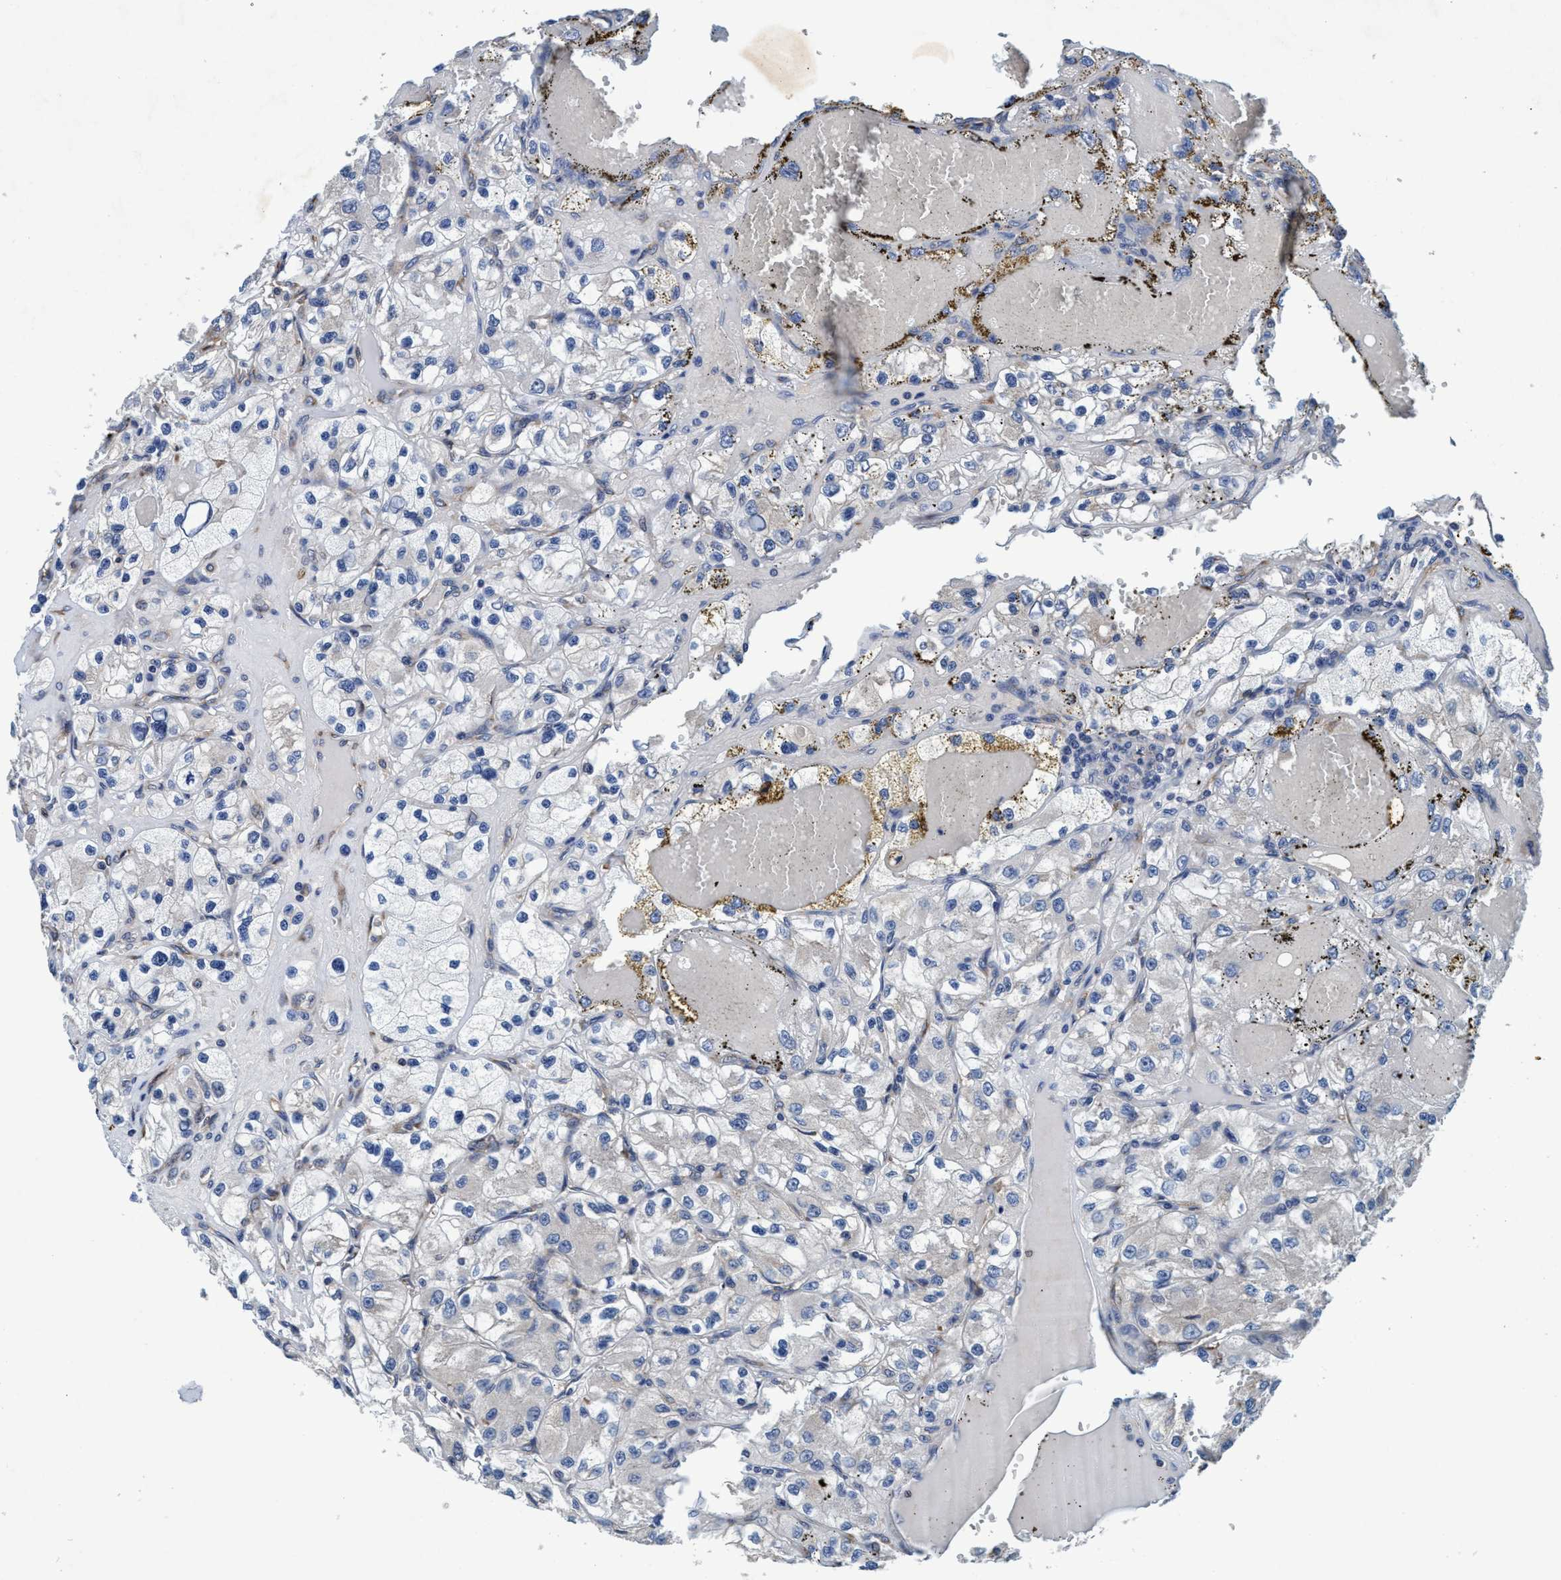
{"staining": {"intensity": "negative", "quantity": "none", "location": "none"}, "tissue": "renal cancer", "cell_type": "Tumor cells", "image_type": "cancer", "snomed": [{"axis": "morphology", "description": "Adenocarcinoma, NOS"}, {"axis": "topography", "description": "Kidney"}], "caption": "A photomicrograph of renal cancer (adenocarcinoma) stained for a protein shows no brown staining in tumor cells.", "gene": "ENDOG", "patient": {"sex": "female", "age": 57}}